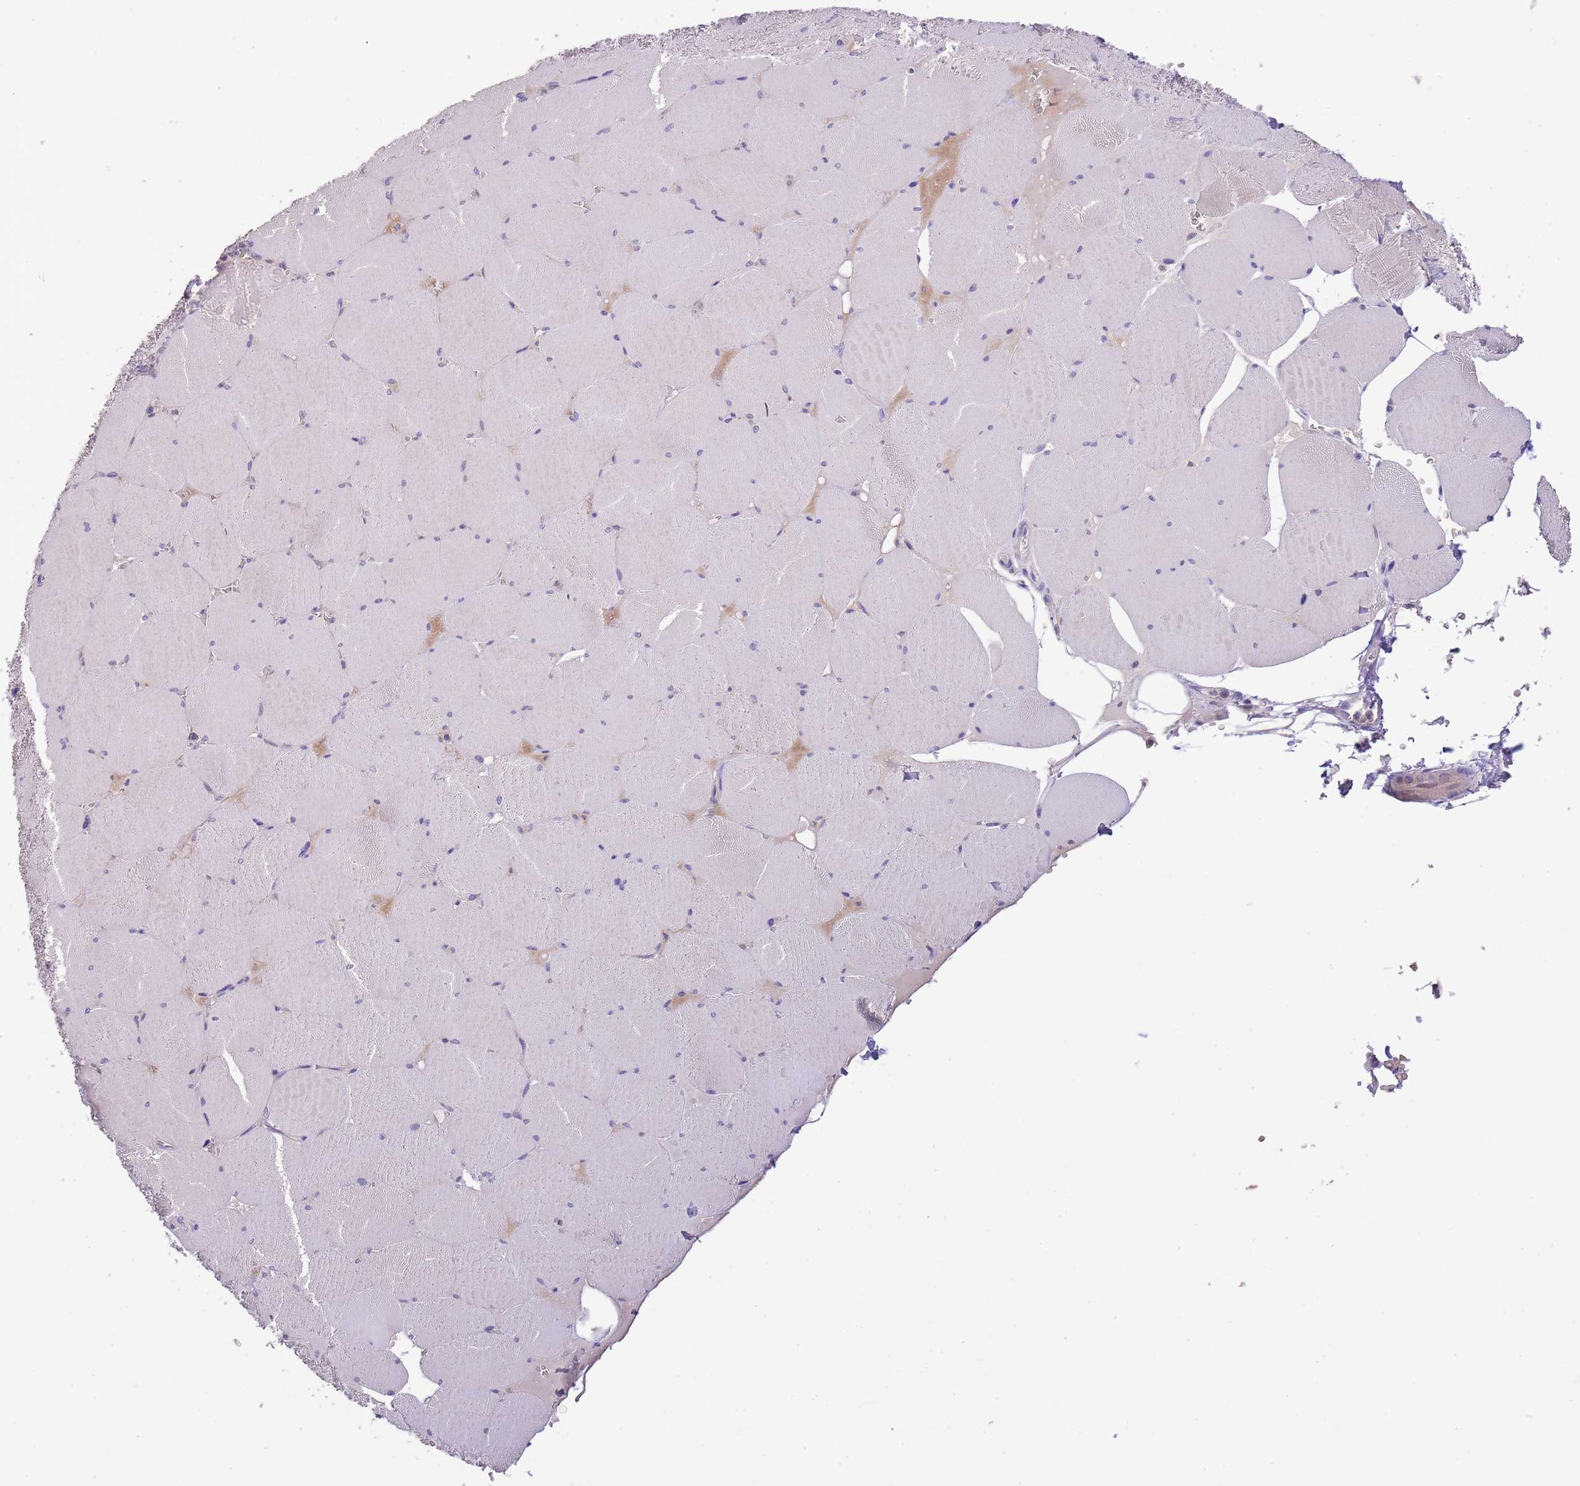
{"staining": {"intensity": "weak", "quantity": "<25%", "location": "cytoplasmic/membranous"}, "tissue": "skeletal muscle", "cell_type": "Myocytes", "image_type": "normal", "snomed": [{"axis": "morphology", "description": "Normal tissue, NOS"}, {"axis": "topography", "description": "Skeletal muscle"}, {"axis": "topography", "description": "Head-Neck"}], "caption": "Immunohistochemistry (IHC) micrograph of benign skeletal muscle: skeletal muscle stained with DAB displays no significant protein expression in myocytes. (DAB IHC visualized using brightfield microscopy, high magnification).", "gene": "ZNF658", "patient": {"sex": "male", "age": 66}}